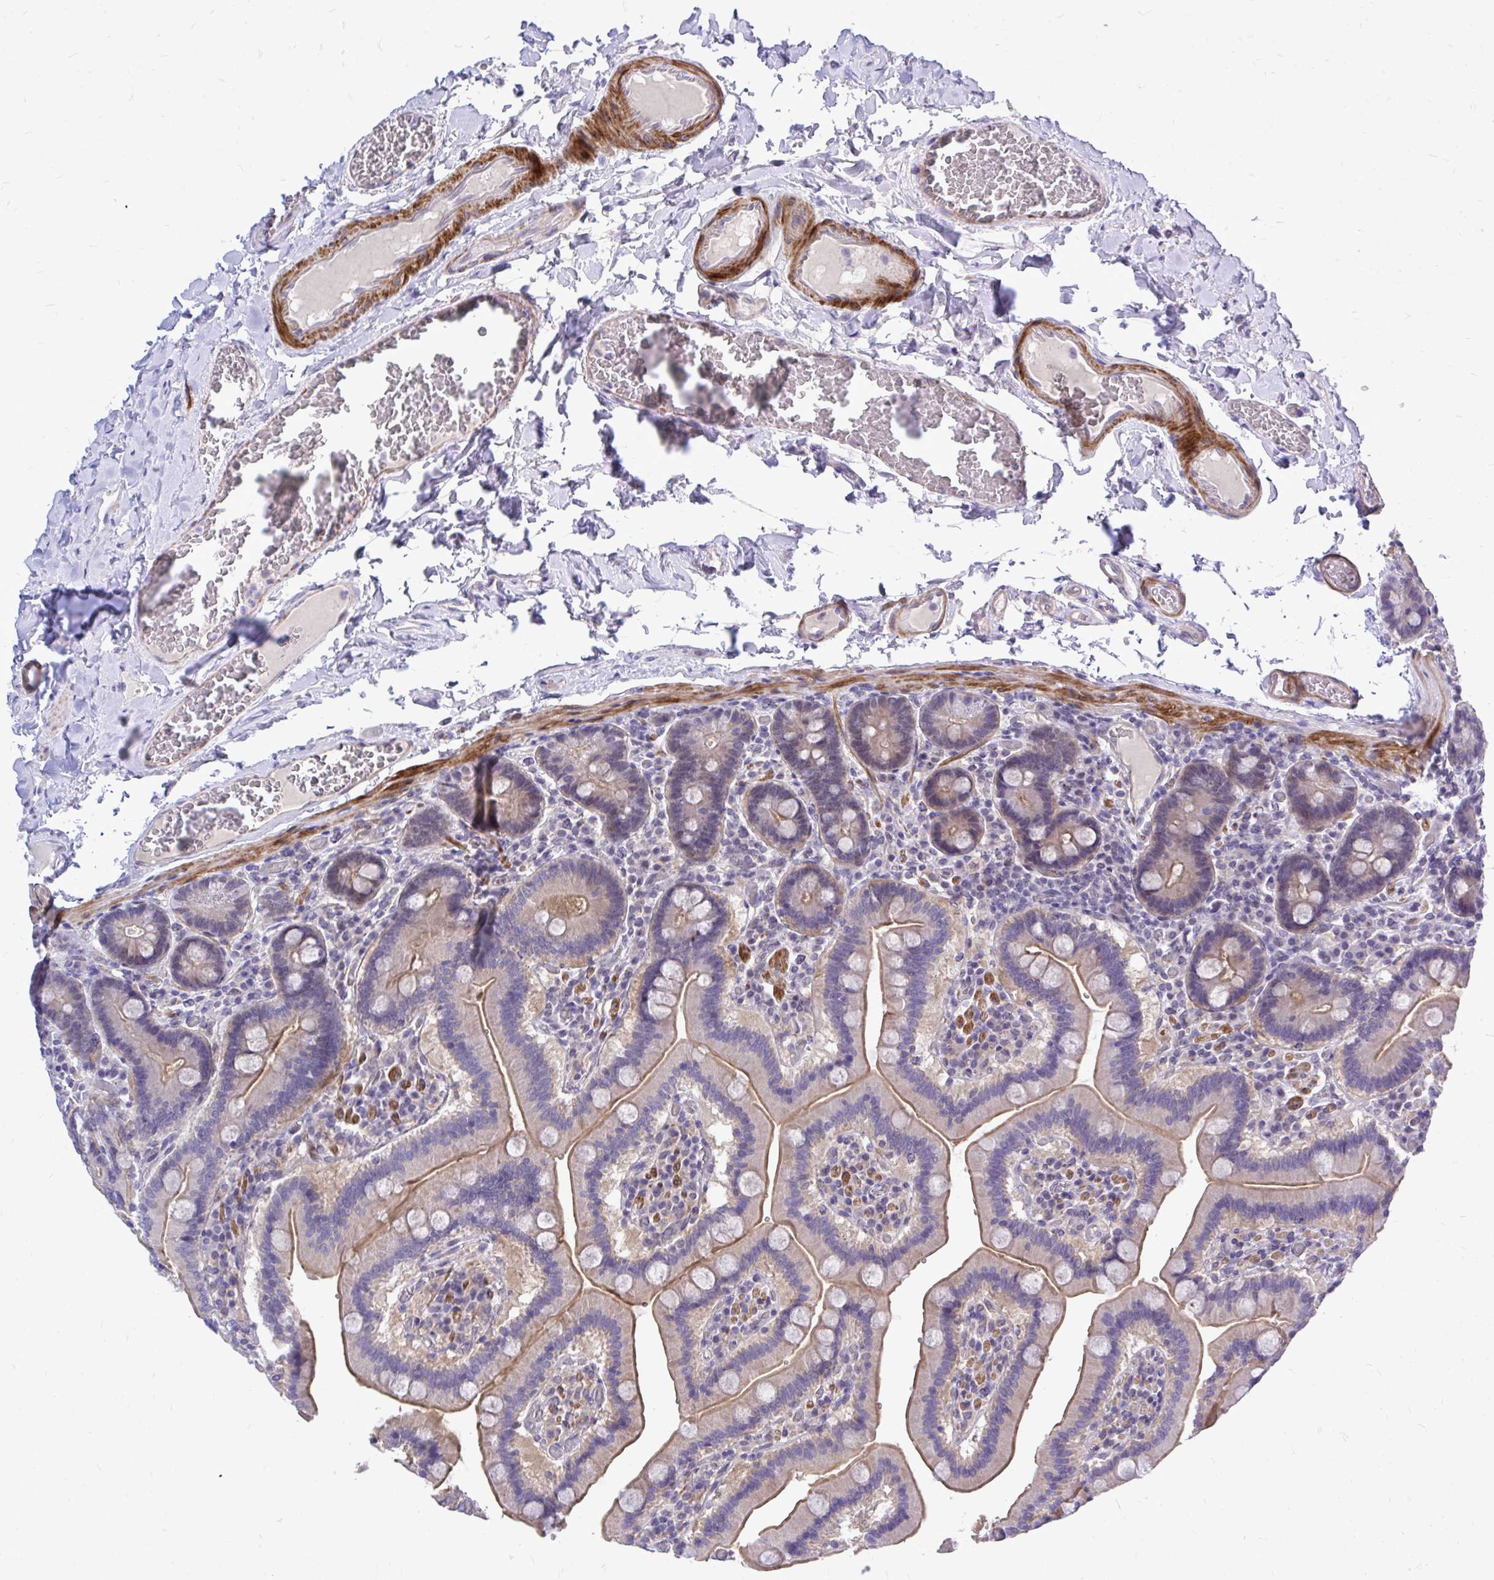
{"staining": {"intensity": "moderate", "quantity": "25%-75%", "location": "cytoplasmic/membranous"}, "tissue": "duodenum", "cell_type": "Glandular cells", "image_type": "normal", "snomed": [{"axis": "morphology", "description": "Normal tissue, NOS"}, {"axis": "topography", "description": "Duodenum"}], "caption": "Immunohistochemistry (IHC) histopathology image of normal duodenum: human duodenum stained using immunohistochemistry (IHC) reveals medium levels of moderate protein expression localized specifically in the cytoplasmic/membranous of glandular cells, appearing as a cytoplasmic/membranous brown color.", "gene": "ZBTB25", "patient": {"sex": "female", "age": 62}}